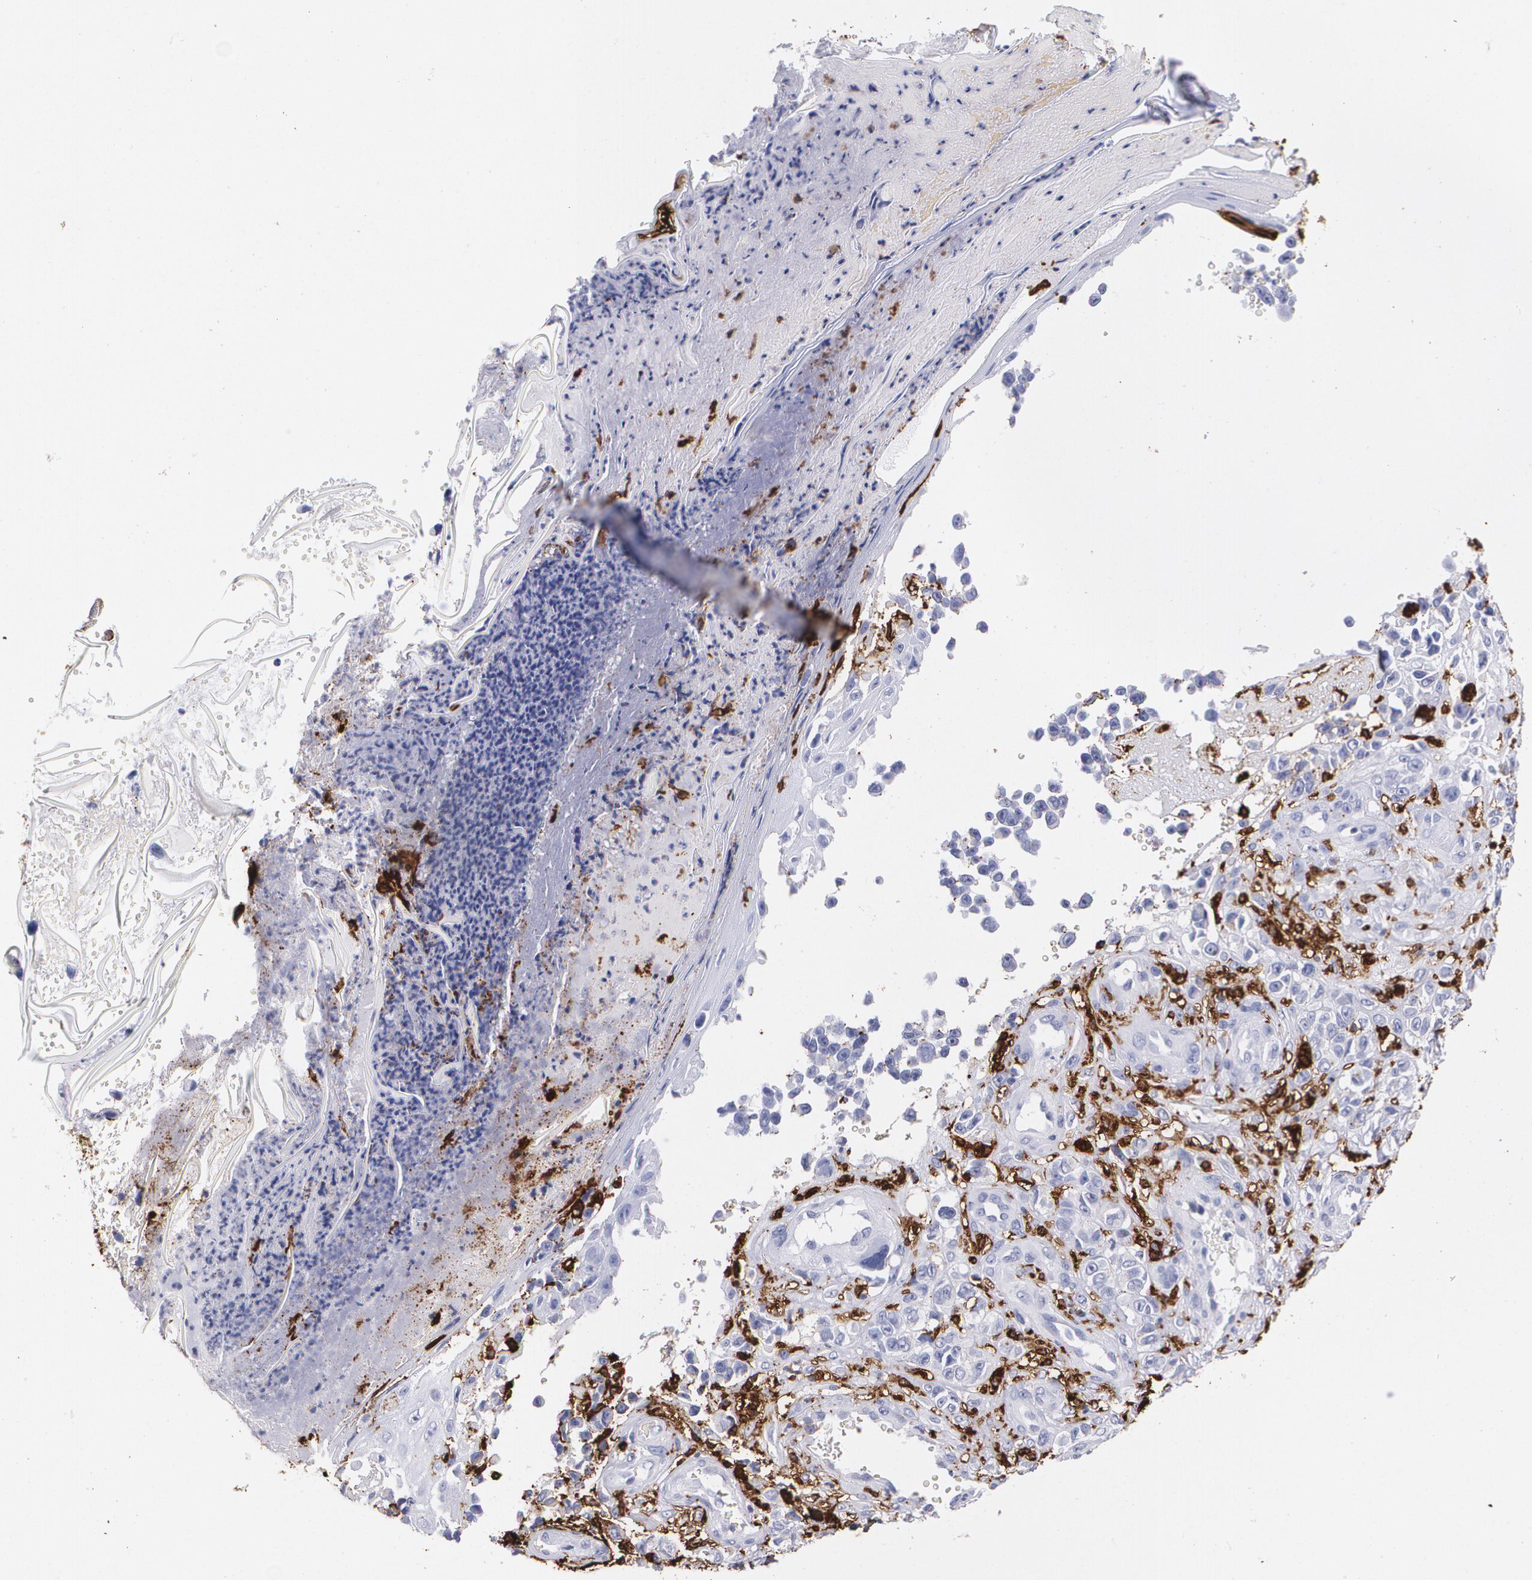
{"staining": {"intensity": "weak", "quantity": "25%-75%", "location": "cytoplasmic/membranous"}, "tissue": "melanoma", "cell_type": "Tumor cells", "image_type": "cancer", "snomed": [{"axis": "morphology", "description": "Malignant melanoma, NOS"}, {"axis": "topography", "description": "Skin"}], "caption": "This histopathology image displays immunohistochemistry staining of malignant melanoma, with low weak cytoplasmic/membranous staining in about 25%-75% of tumor cells.", "gene": "HLA-DRA", "patient": {"sex": "female", "age": 82}}